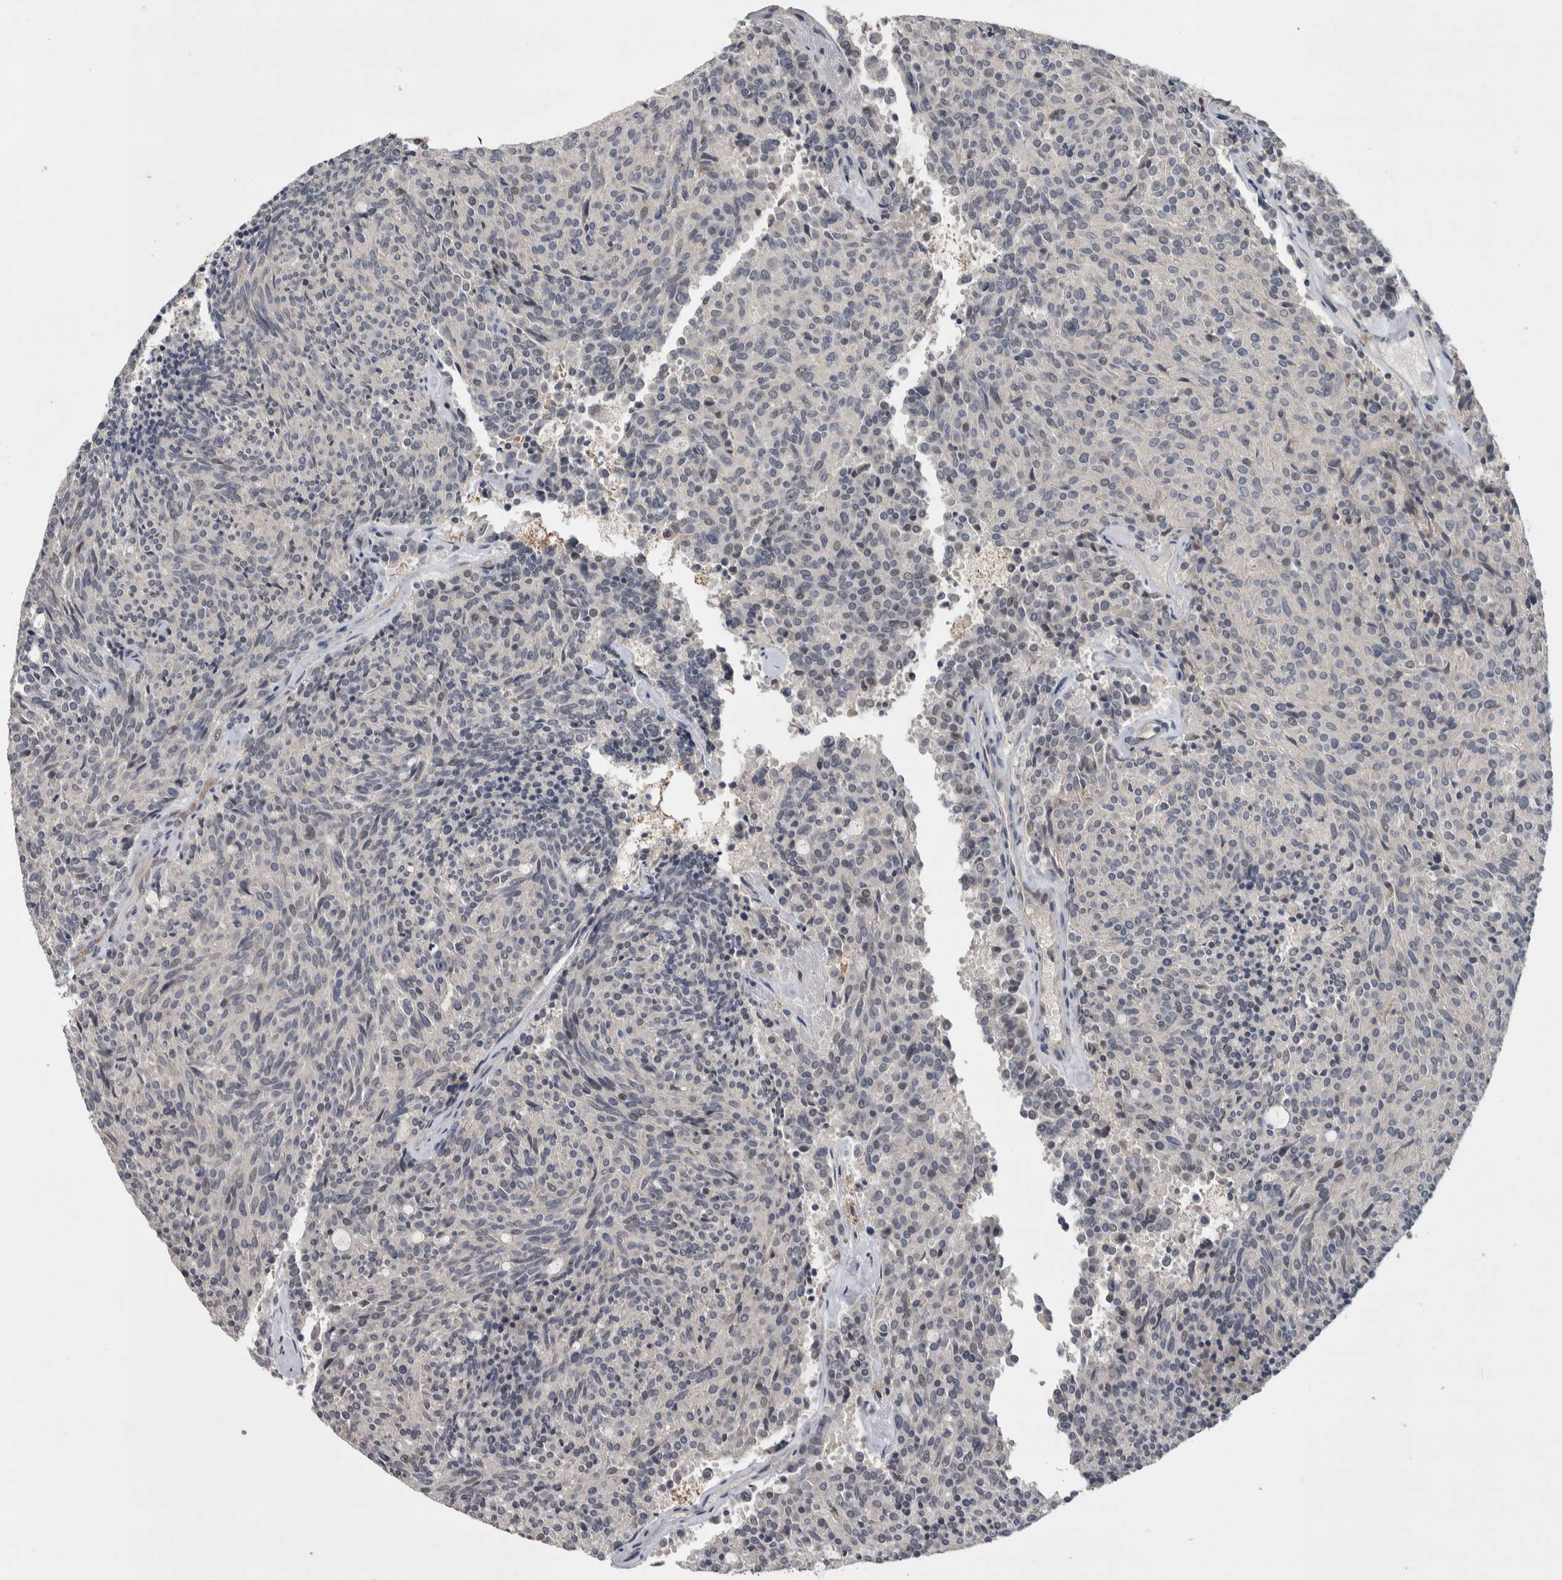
{"staining": {"intensity": "negative", "quantity": "none", "location": "none"}, "tissue": "carcinoid", "cell_type": "Tumor cells", "image_type": "cancer", "snomed": [{"axis": "morphology", "description": "Carcinoid, malignant, NOS"}, {"axis": "topography", "description": "Pancreas"}], "caption": "This is an IHC image of carcinoid. There is no positivity in tumor cells.", "gene": "CHRM3", "patient": {"sex": "female", "age": 54}}